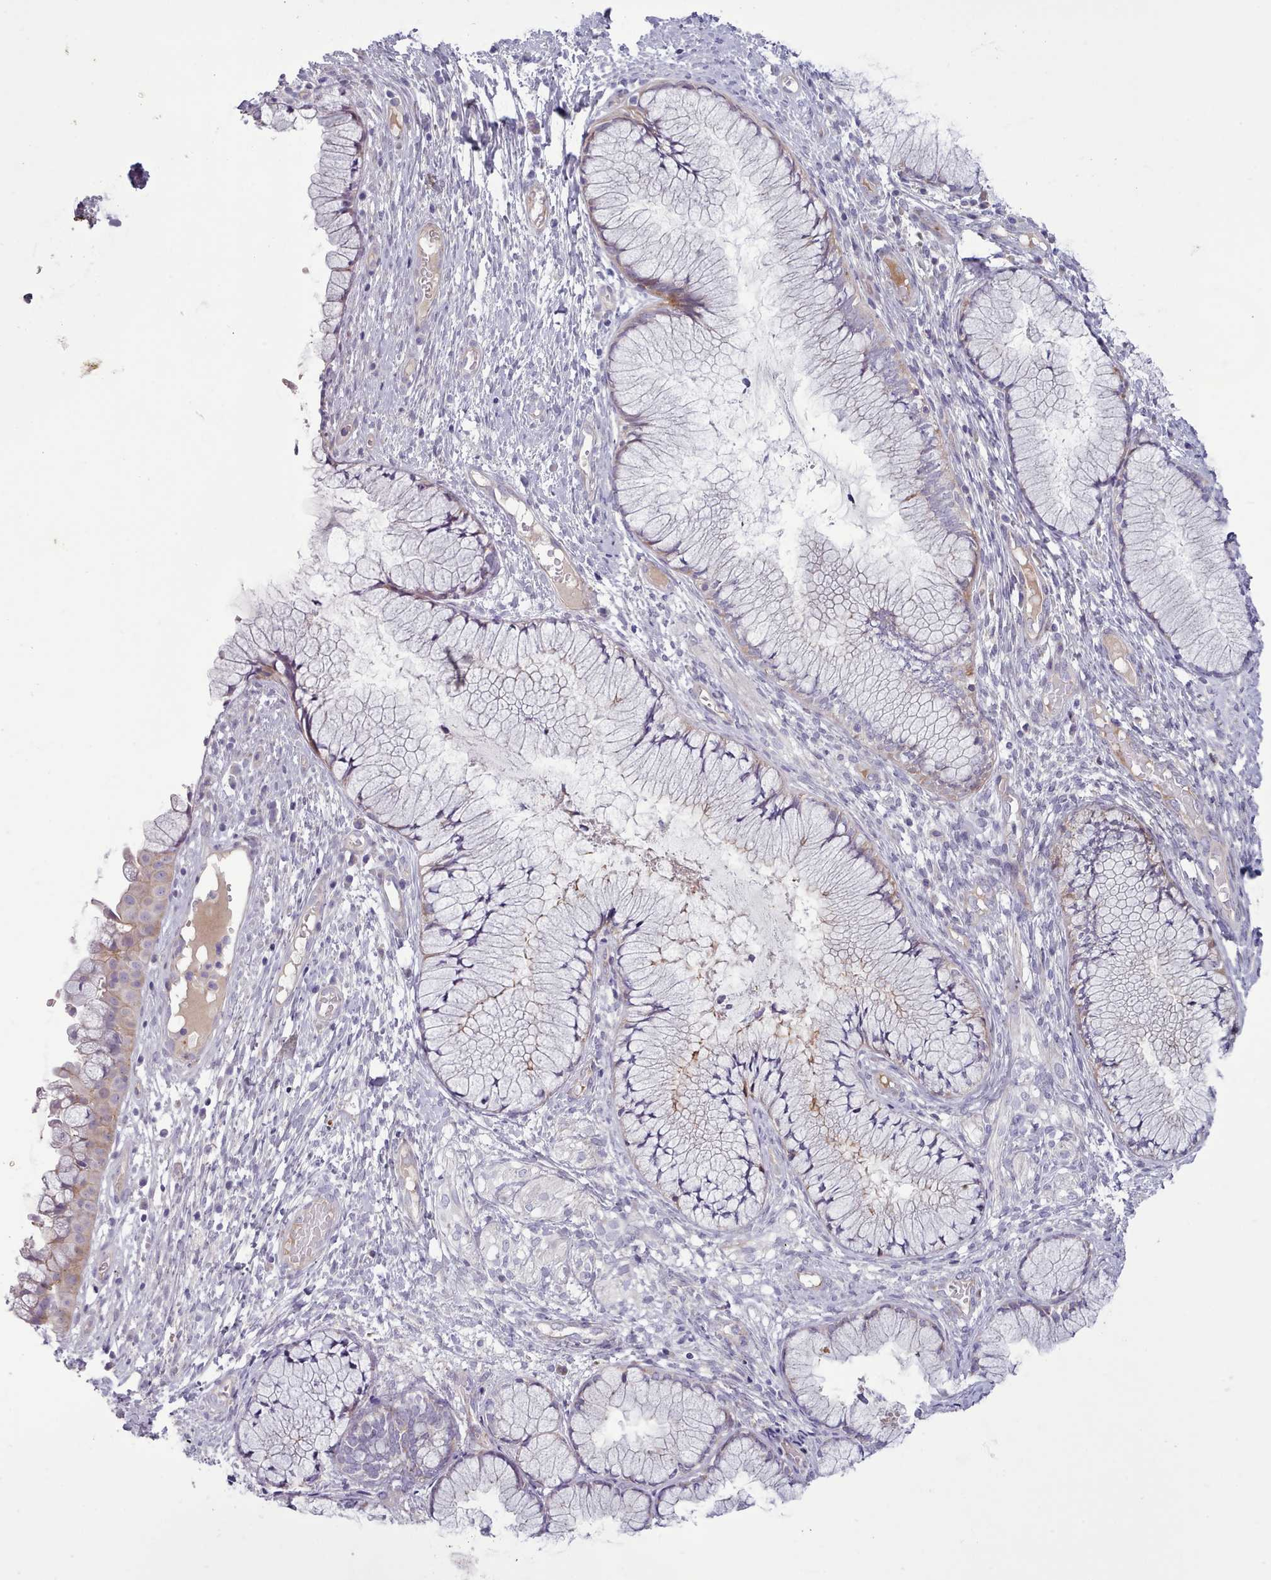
{"staining": {"intensity": "weak", "quantity": "<25%", "location": "cytoplasmic/membranous"}, "tissue": "cervix", "cell_type": "Glandular cells", "image_type": "normal", "snomed": [{"axis": "morphology", "description": "Normal tissue, NOS"}, {"axis": "topography", "description": "Cervix"}], "caption": "Immunohistochemistry of normal cervix reveals no expression in glandular cells.", "gene": "TENT4B", "patient": {"sex": "female", "age": 42}}